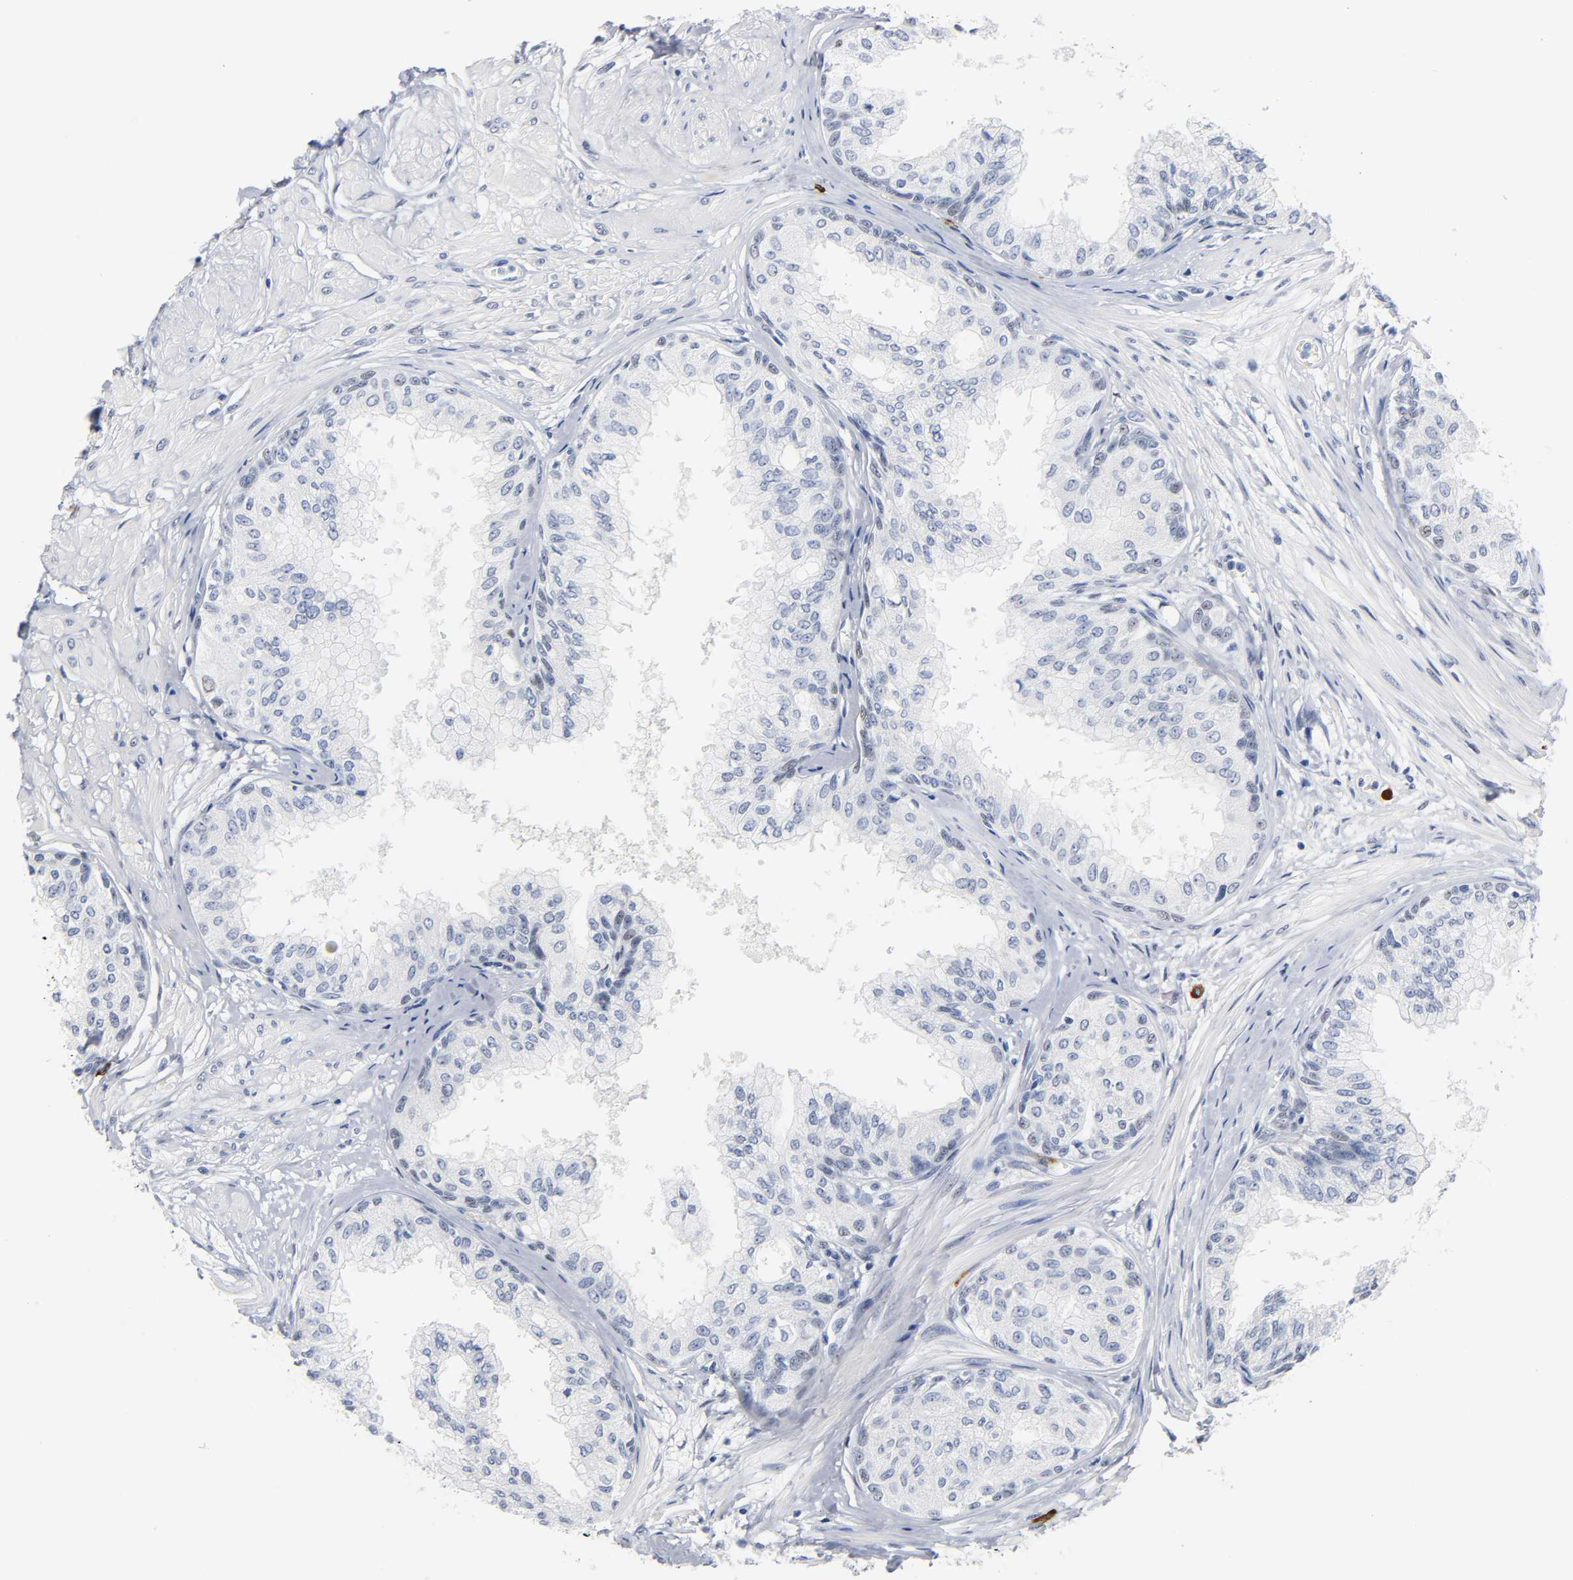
{"staining": {"intensity": "negative", "quantity": "none", "location": "none"}, "tissue": "prostate", "cell_type": "Glandular cells", "image_type": "normal", "snomed": [{"axis": "morphology", "description": "Normal tissue, NOS"}, {"axis": "topography", "description": "Prostate"}, {"axis": "topography", "description": "Seminal veicle"}], "caption": "The micrograph reveals no significant positivity in glandular cells of prostate. (DAB (3,3'-diaminobenzidine) IHC, high magnification).", "gene": "NAB2", "patient": {"sex": "male", "age": 60}}